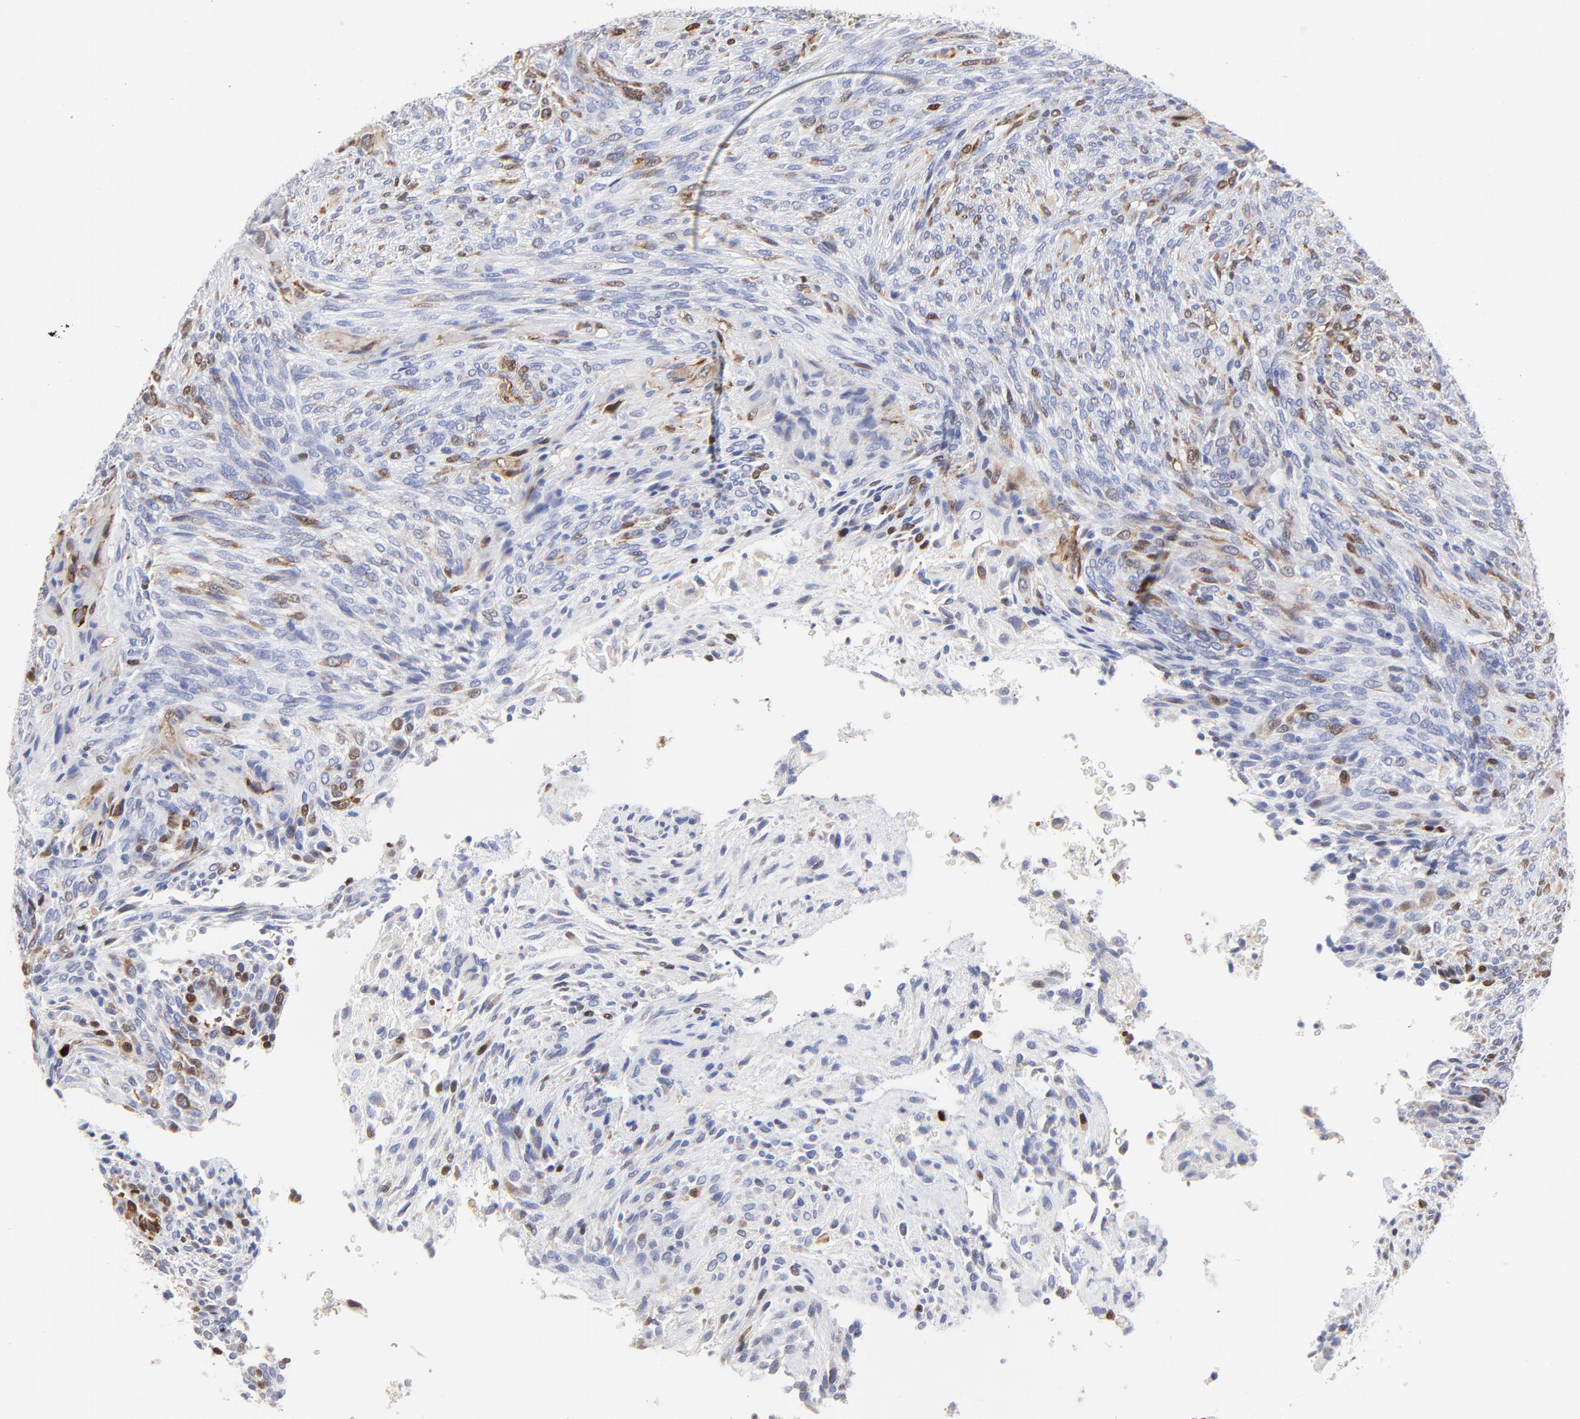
{"staining": {"intensity": "moderate", "quantity": "25%-75%", "location": "cytoplasmic/membranous,nuclear"}, "tissue": "glioma", "cell_type": "Tumor cells", "image_type": "cancer", "snomed": [{"axis": "morphology", "description": "Glioma, malignant, High grade"}, {"axis": "topography", "description": "Cerebral cortex"}], "caption": "Brown immunohistochemical staining in human glioma shows moderate cytoplasmic/membranous and nuclear expression in approximately 25%-75% of tumor cells.", "gene": "NCAPH", "patient": {"sex": "female", "age": 55}}